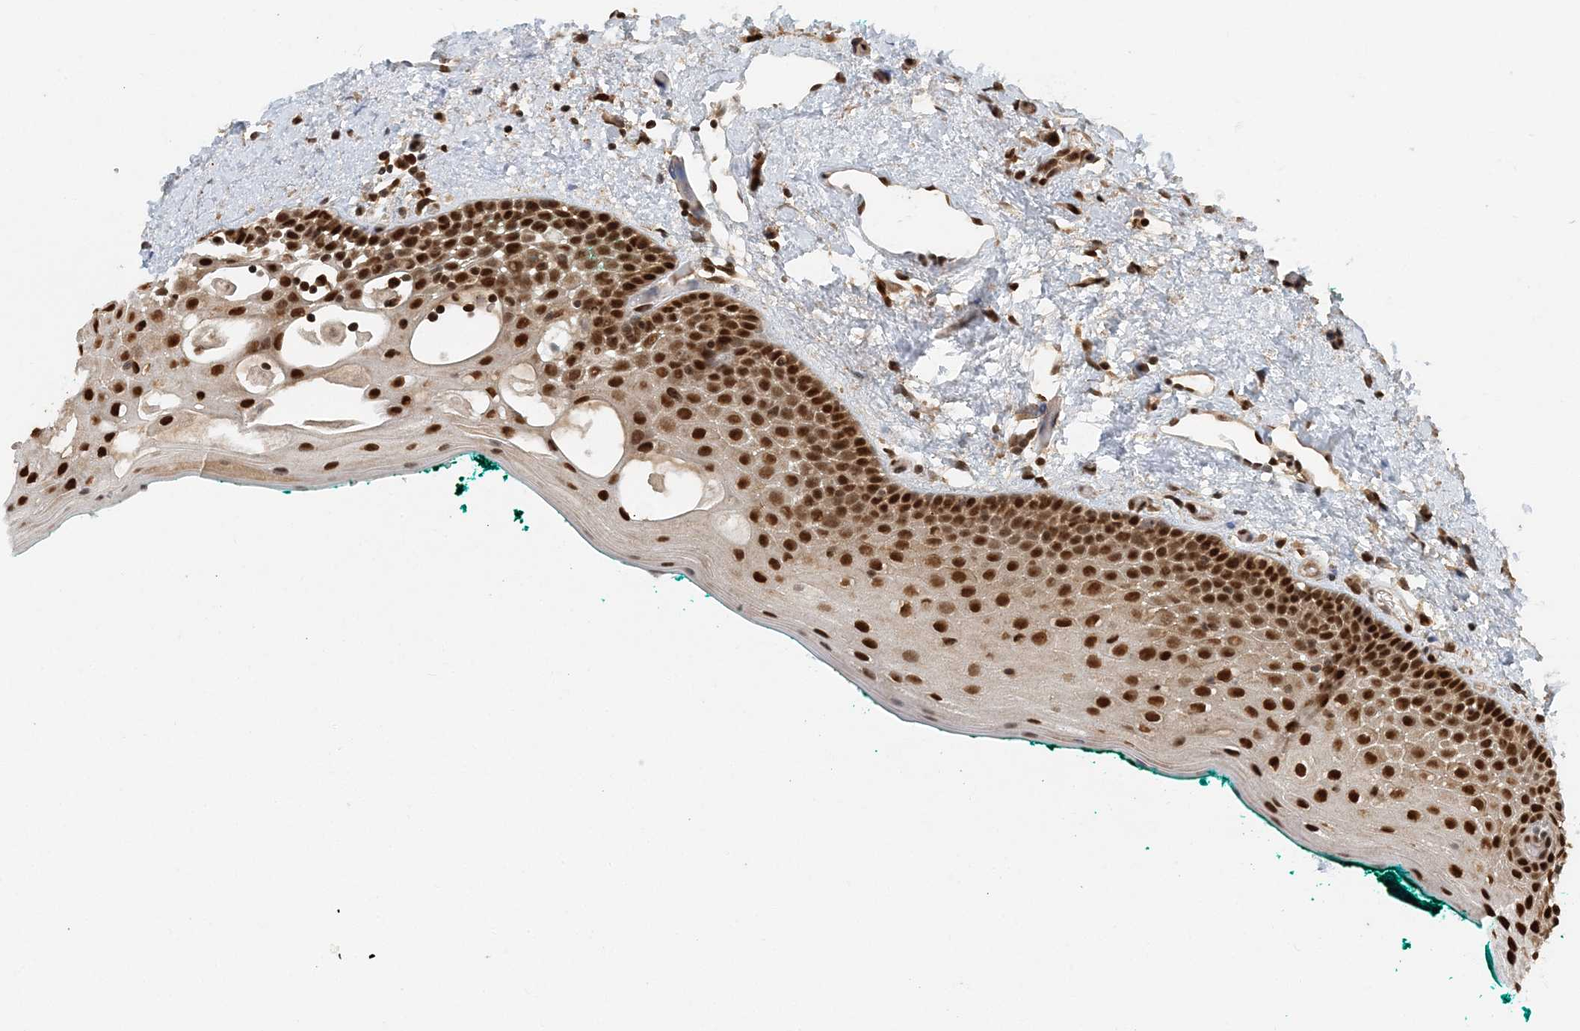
{"staining": {"intensity": "strong", "quantity": ">75%", "location": "nuclear"}, "tissue": "oral mucosa", "cell_type": "Squamous epithelial cells", "image_type": "normal", "snomed": [{"axis": "morphology", "description": "Normal tissue, NOS"}, {"axis": "topography", "description": "Oral tissue"}], "caption": "Immunohistochemistry (IHC) (DAB) staining of unremarkable human oral mucosa displays strong nuclear protein positivity in about >75% of squamous epithelial cells.", "gene": "ARHGAP35", "patient": {"sex": "female", "age": 70}}